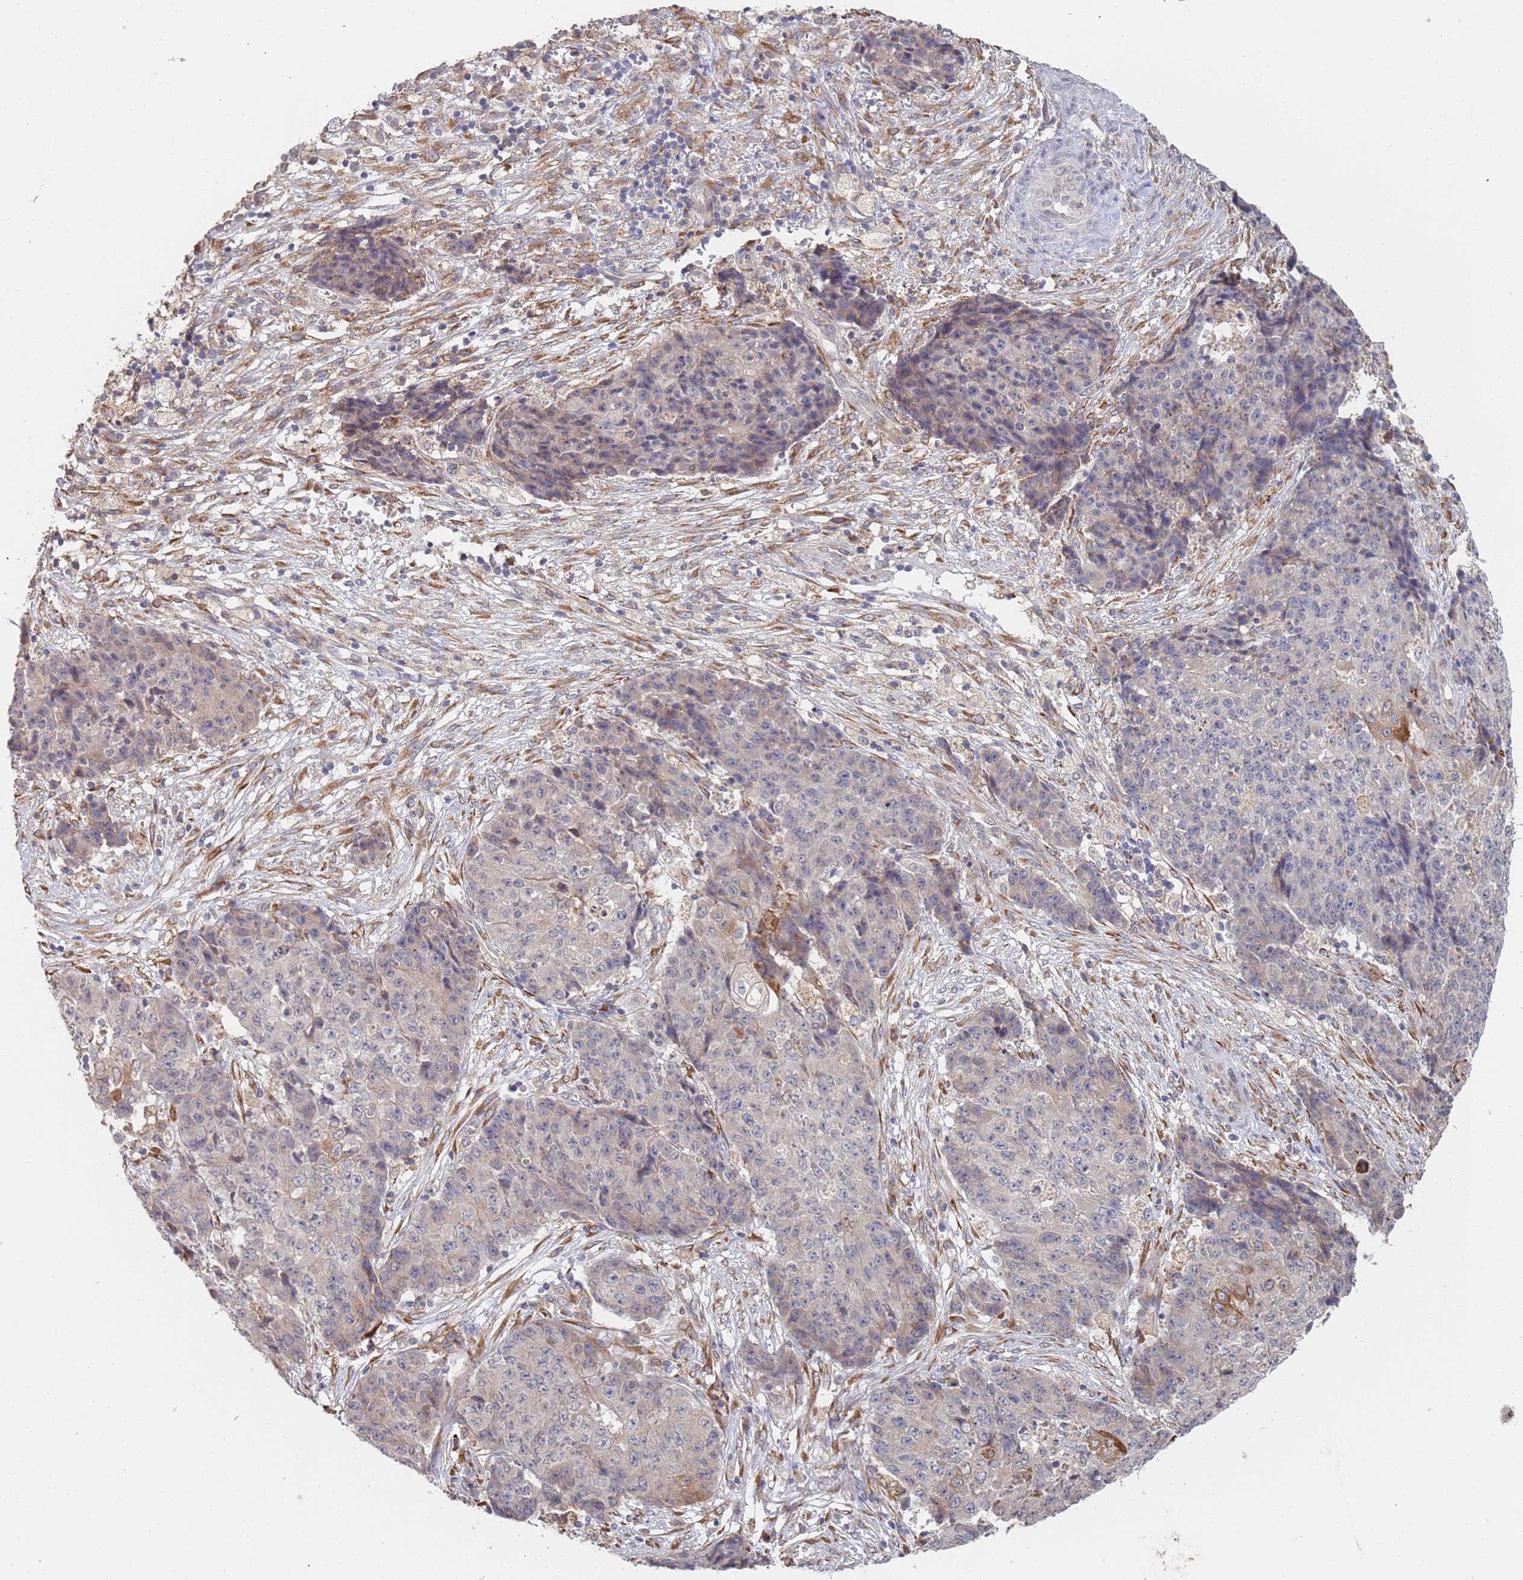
{"staining": {"intensity": "weak", "quantity": "<25%", "location": "cytoplasmic/membranous"}, "tissue": "ovarian cancer", "cell_type": "Tumor cells", "image_type": "cancer", "snomed": [{"axis": "morphology", "description": "Carcinoma, endometroid"}, {"axis": "topography", "description": "Ovary"}], "caption": "Tumor cells are negative for brown protein staining in ovarian cancer.", "gene": "VRK2", "patient": {"sex": "female", "age": 42}}